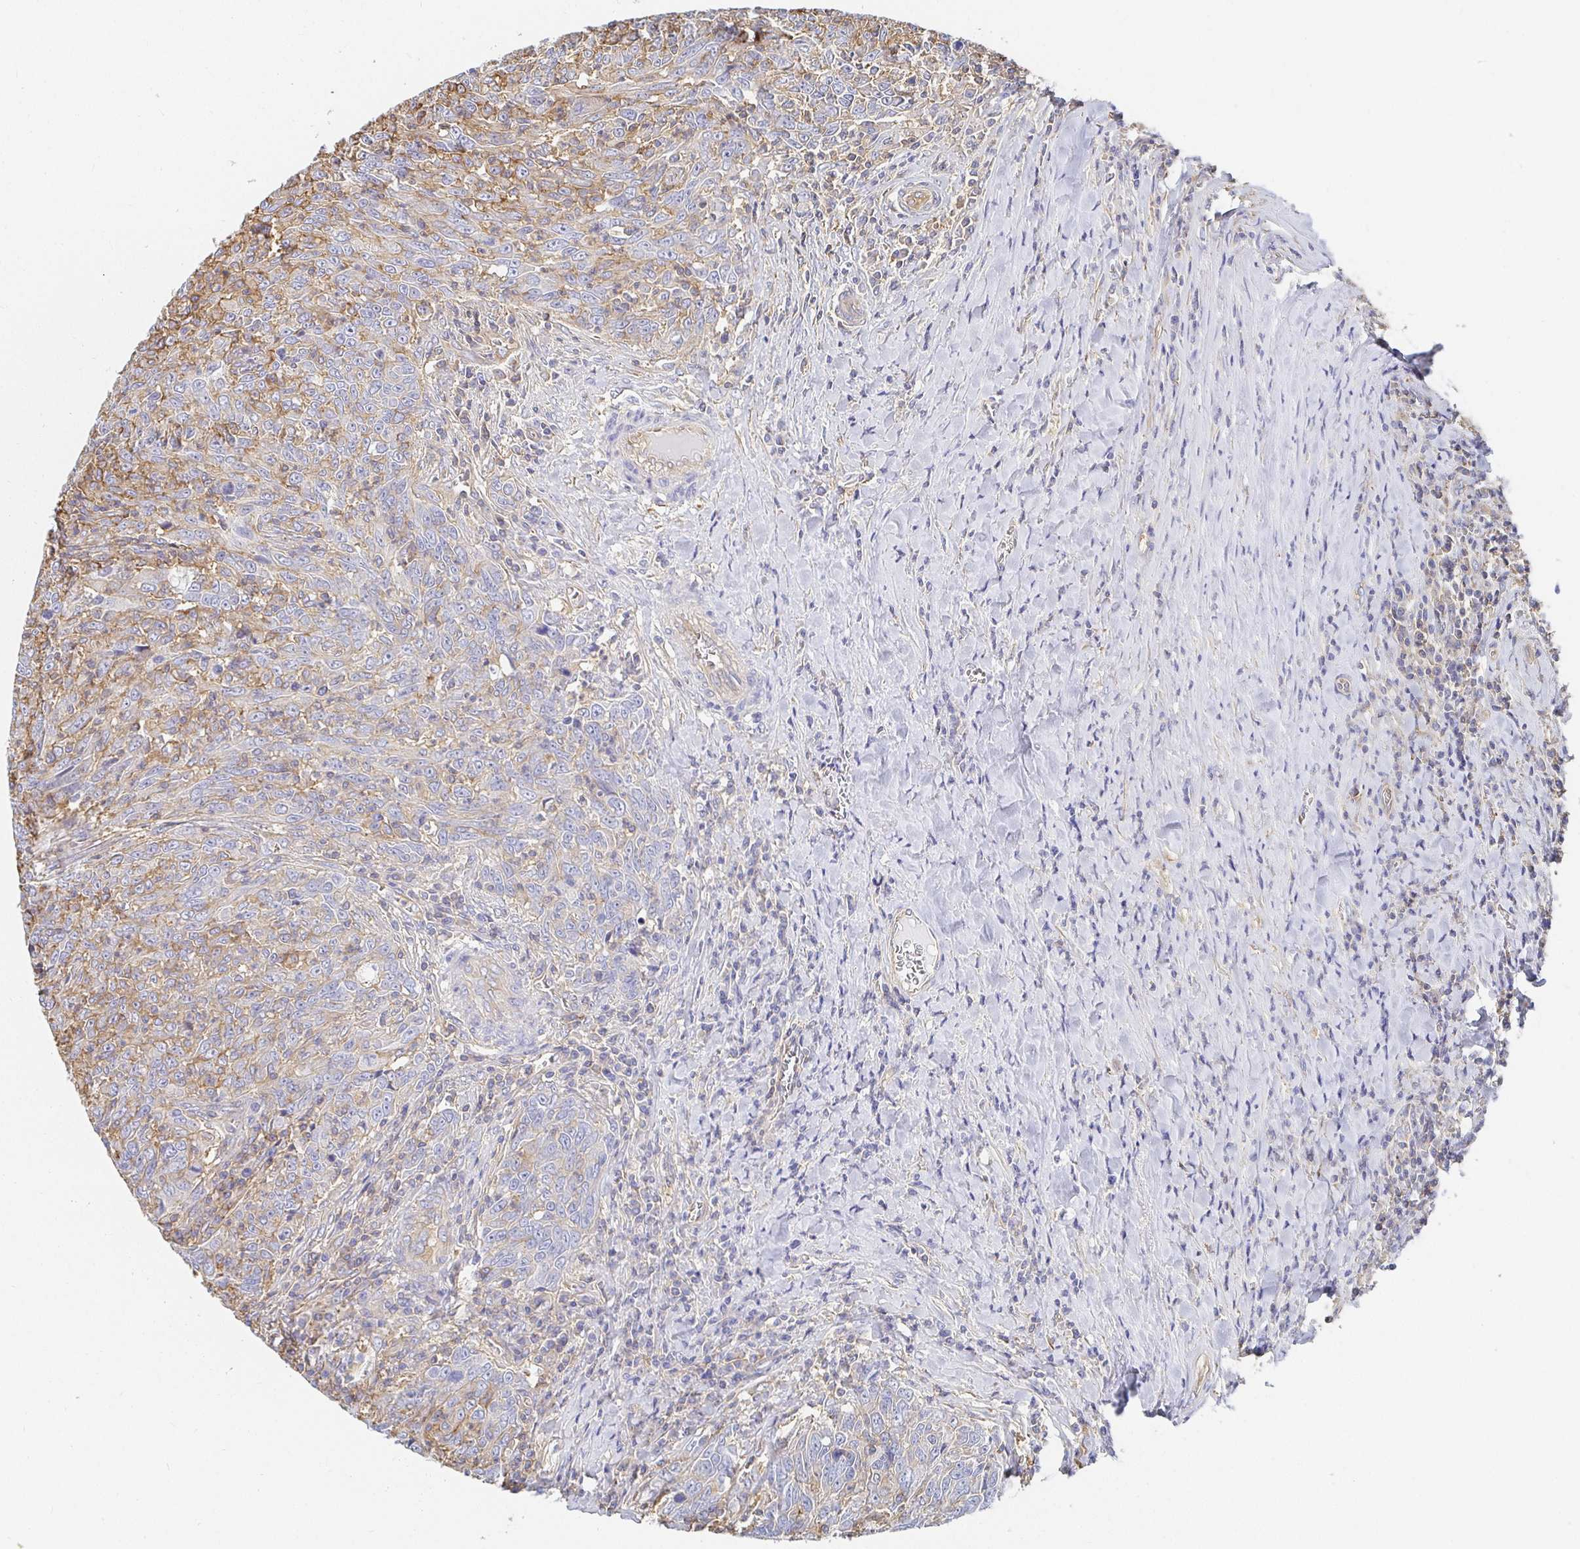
{"staining": {"intensity": "moderate", "quantity": "<25%", "location": "cytoplasmic/membranous"}, "tissue": "breast cancer", "cell_type": "Tumor cells", "image_type": "cancer", "snomed": [{"axis": "morphology", "description": "Duct carcinoma"}, {"axis": "topography", "description": "Breast"}], "caption": "Immunohistochemical staining of human breast cancer exhibits moderate cytoplasmic/membranous protein positivity in approximately <25% of tumor cells.", "gene": "TSPAN19", "patient": {"sex": "female", "age": 50}}